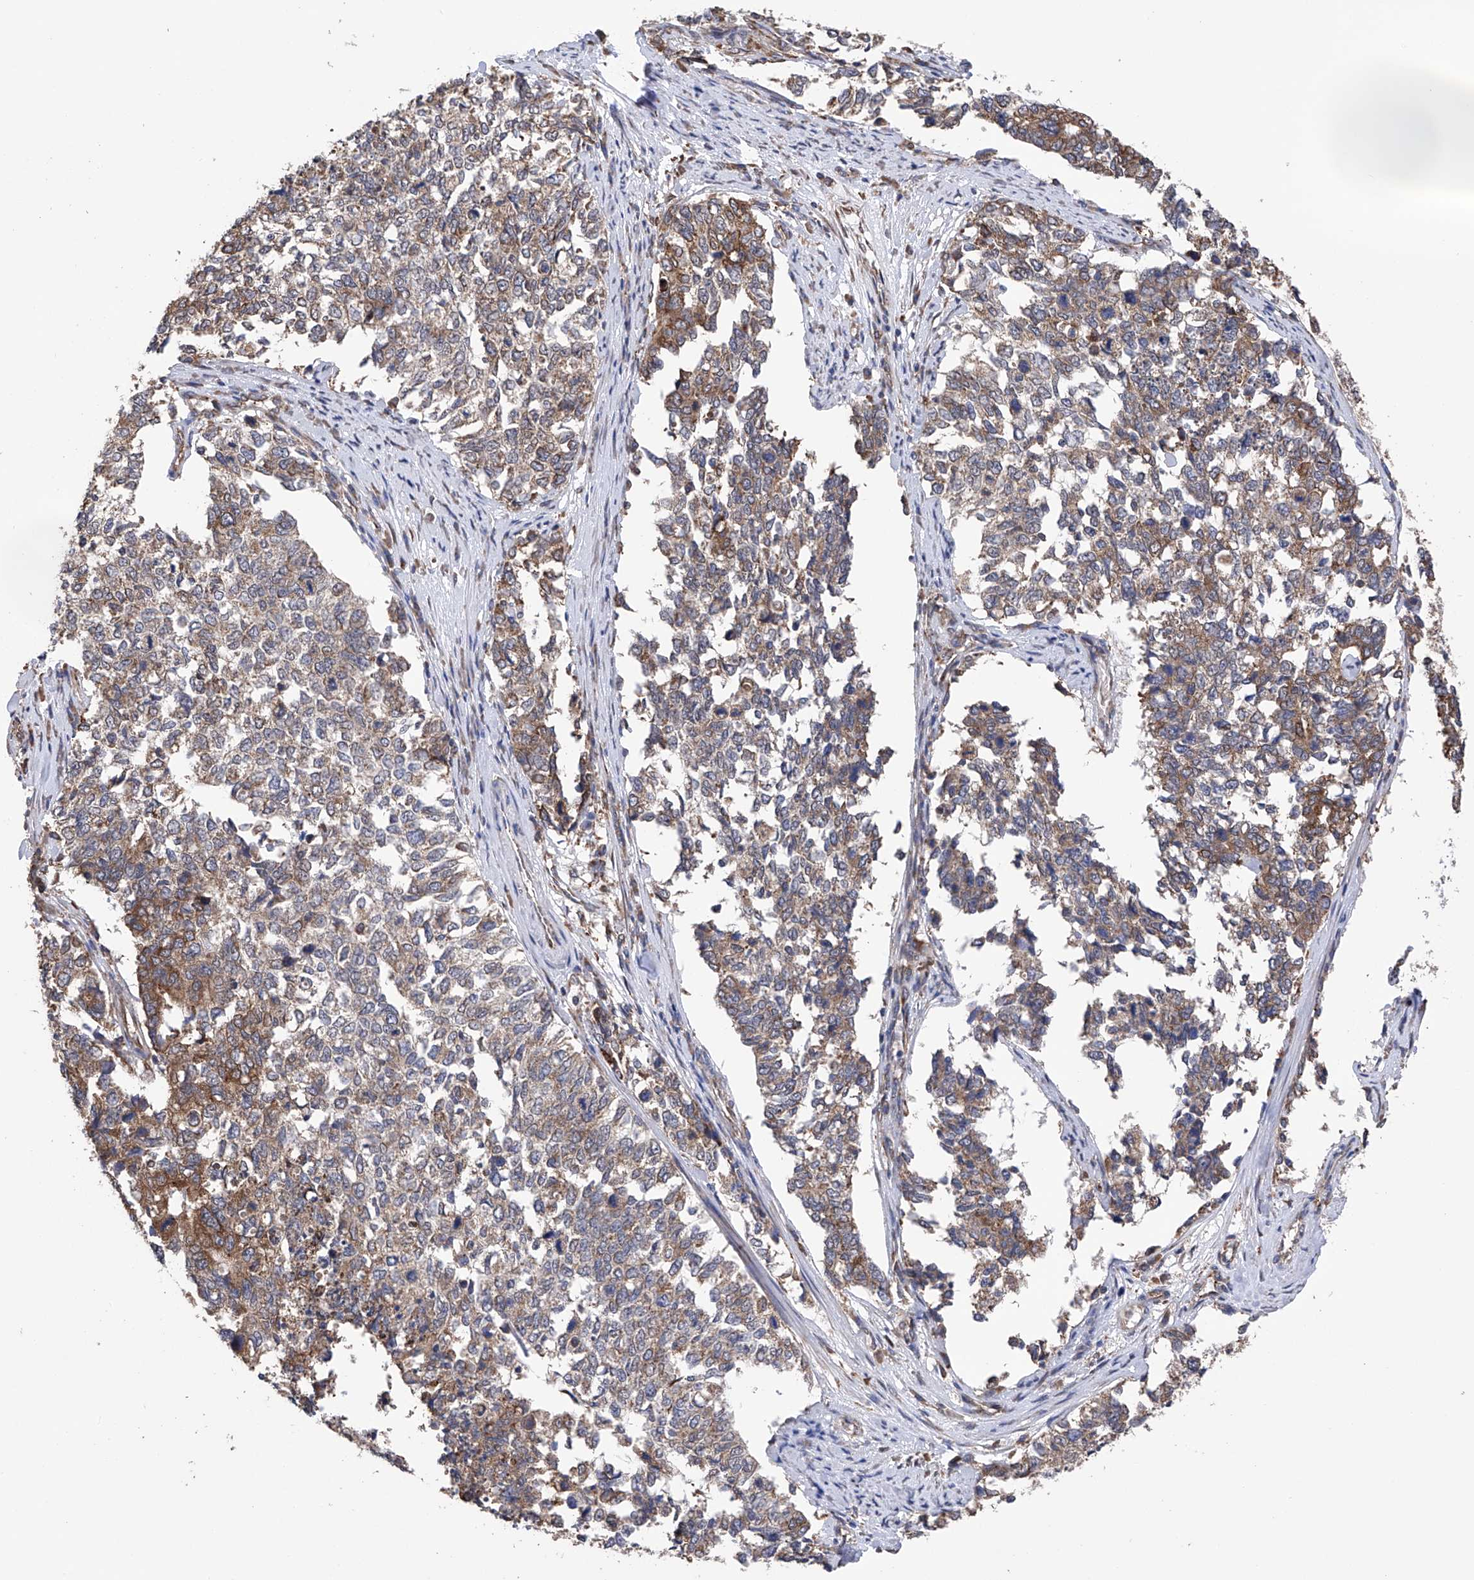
{"staining": {"intensity": "moderate", "quantity": "25%-75%", "location": "cytoplasmic/membranous"}, "tissue": "cervical cancer", "cell_type": "Tumor cells", "image_type": "cancer", "snomed": [{"axis": "morphology", "description": "Squamous cell carcinoma, NOS"}, {"axis": "topography", "description": "Cervix"}], "caption": "Immunohistochemical staining of squamous cell carcinoma (cervical) exhibits medium levels of moderate cytoplasmic/membranous protein expression in about 25%-75% of tumor cells.", "gene": "DNAH8", "patient": {"sex": "female", "age": 63}}